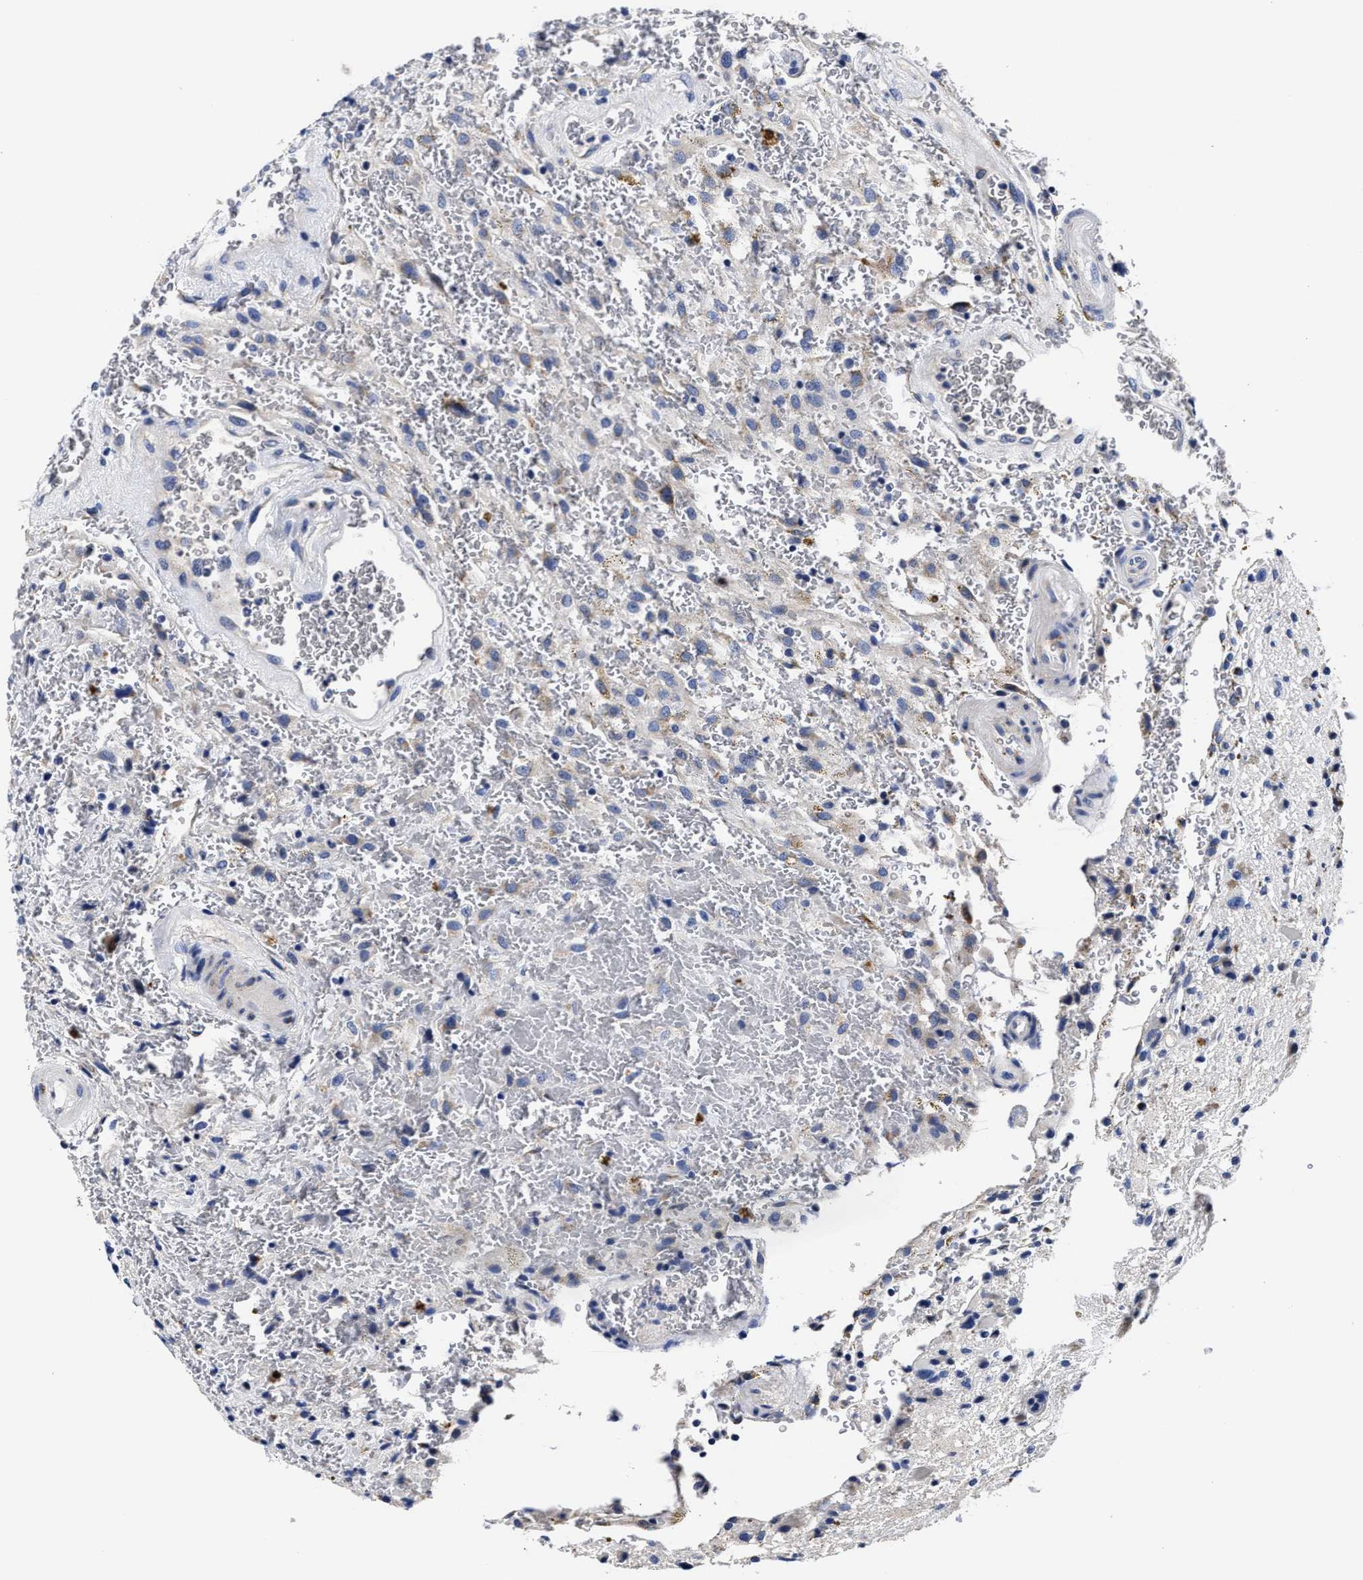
{"staining": {"intensity": "weak", "quantity": "<25%", "location": "cytoplasmic/membranous"}, "tissue": "glioma", "cell_type": "Tumor cells", "image_type": "cancer", "snomed": [{"axis": "morphology", "description": "Glioma, malignant, High grade"}, {"axis": "topography", "description": "Brain"}], "caption": "The photomicrograph reveals no significant expression in tumor cells of high-grade glioma (malignant).", "gene": "OLFML2A", "patient": {"sex": "male", "age": 33}}